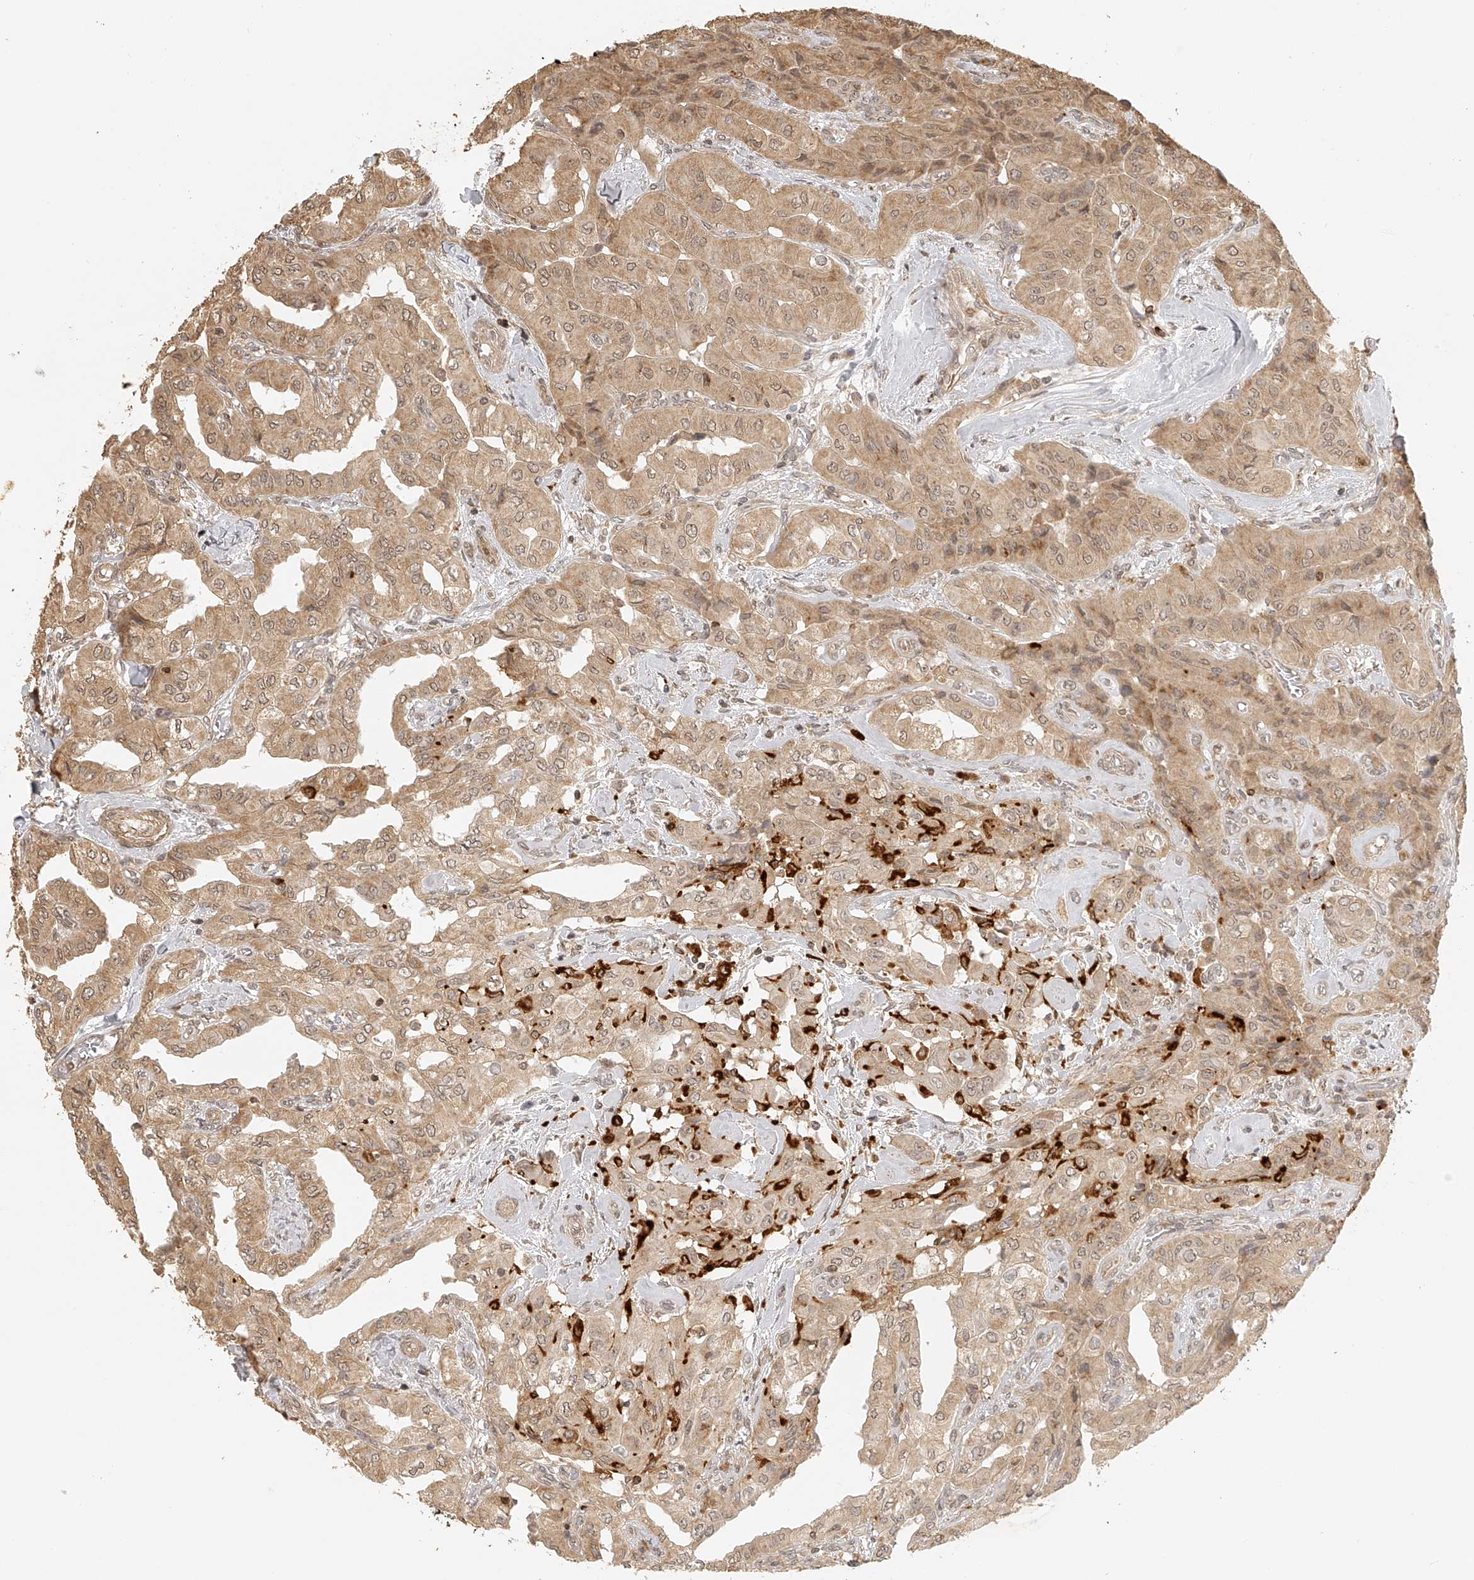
{"staining": {"intensity": "weak", "quantity": ">75%", "location": "cytoplasmic/membranous,nuclear"}, "tissue": "thyroid cancer", "cell_type": "Tumor cells", "image_type": "cancer", "snomed": [{"axis": "morphology", "description": "Papillary adenocarcinoma, NOS"}, {"axis": "topography", "description": "Thyroid gland"}], "caption": "Papillary adenocarcinoma (thyroid) was stained to show a protein in brown. There is low levels of weak cytoplasmic/membranous and nuclear staining in approximately >75% of tumor cells.", "gene": "BCL2L11", "patient": {"sex": "female", "age": 59}}